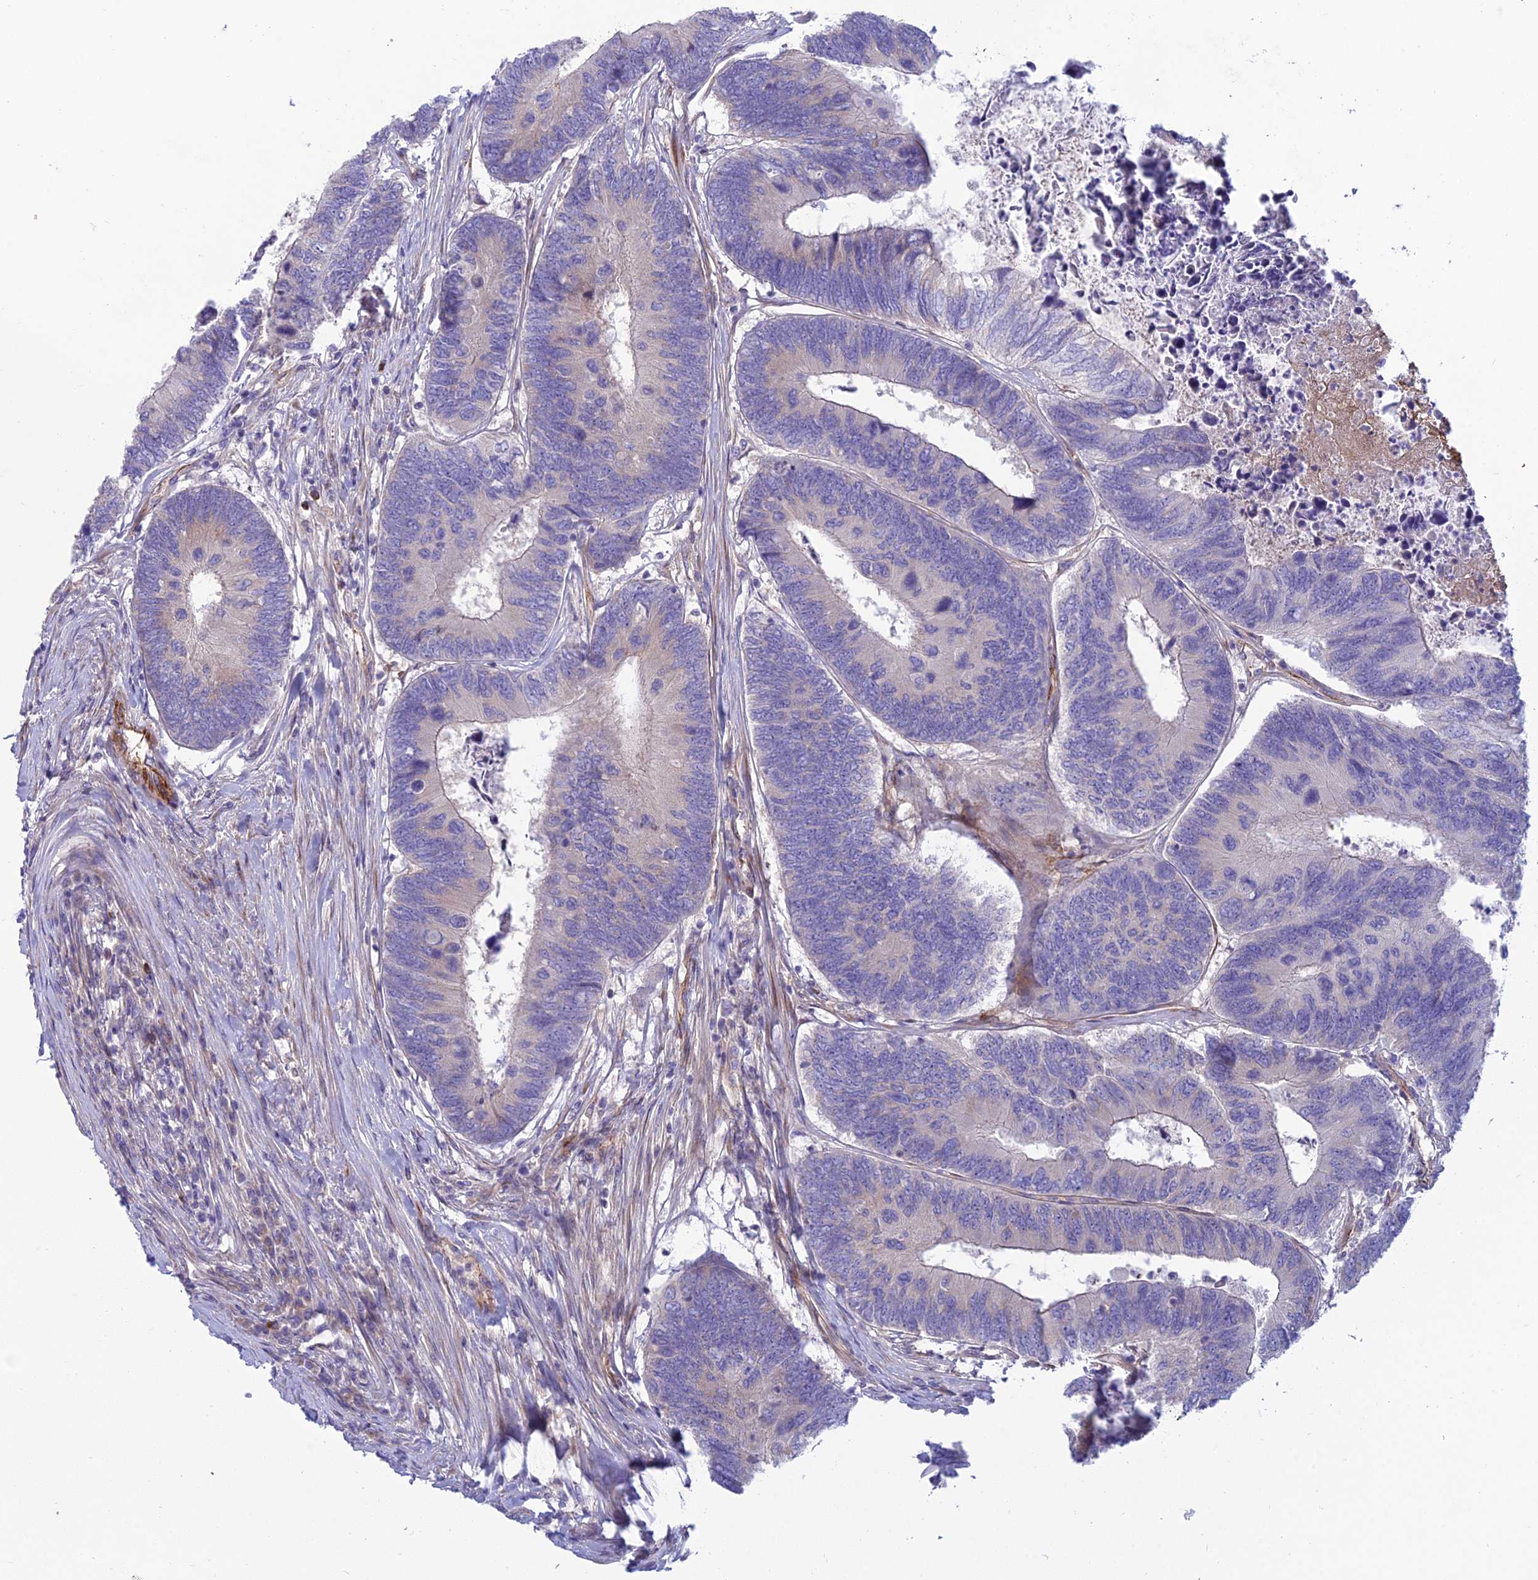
{"staining": {"intensity": "negative", "quantity": "none", "location": "none"}, "tissue": "colorectal cancer", "cell_type": "Tumor cells", "image_type": "cancer", "snomed": [{"axis": "morphology", "description": "Adenocarcinoma, NOS"}, {"axis": "topography", "description": "Colon"}], "caption": "Immunohistochemical staining of colorectal cancer (adenocarcinoma) exhibits no significant expression in tumor cells. (DAB (3,3'-diaminobenzidine) immunohistochemistry (IHC) with hematoxylin counter stain).", "gene": "DUS2", "patient": {"sex": "female", "age": 67}}